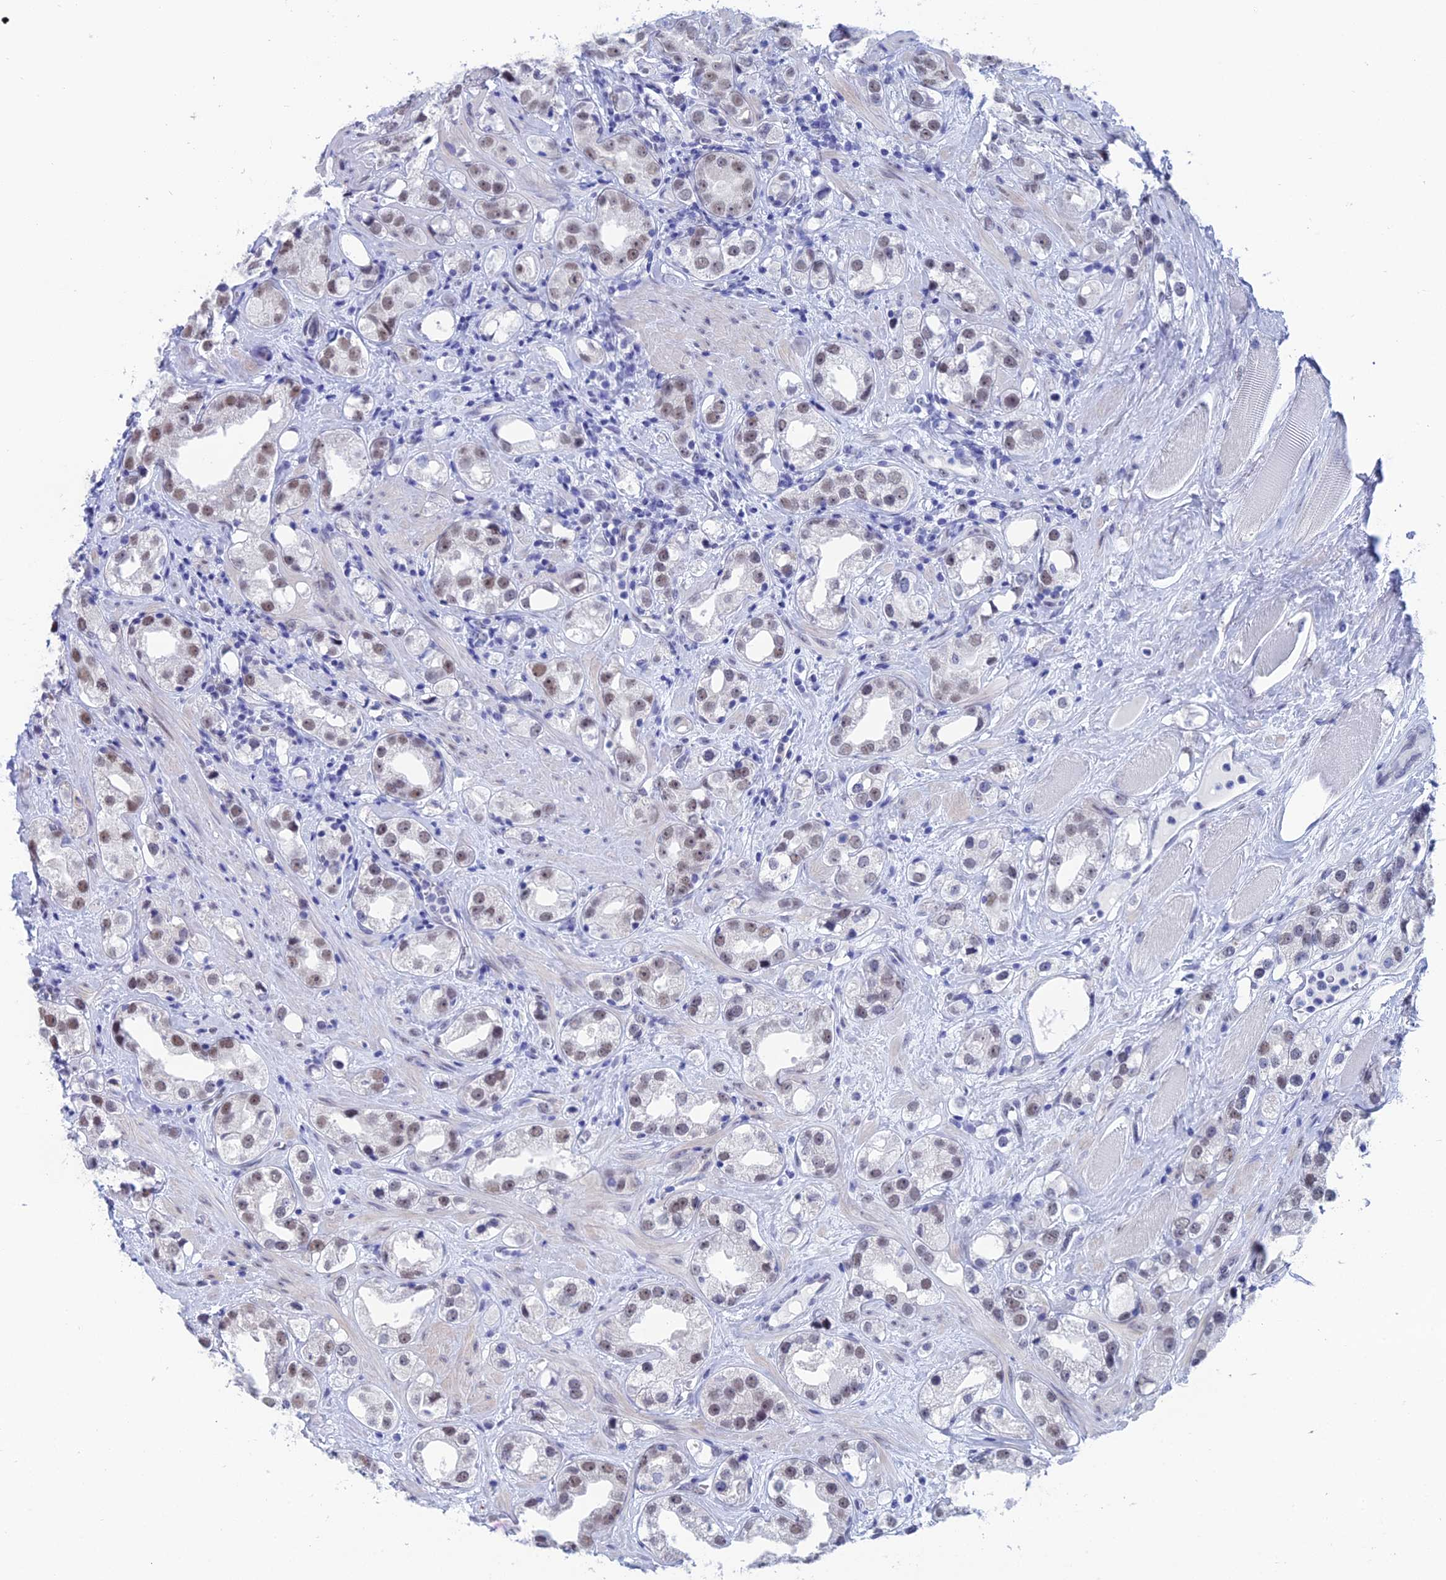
{"staining": {"intensity": "weak", "quantity": "25%-75%", "location": "nuclear"}, "tissue": "prostate cancer", "cell_type": "Tumor cells", "image_type": "cancer", "snomed": [{"axis": "morphology", "description": "Adenocarcinoma, NOS"}, {"axis": "topography", "description": "Prostate"}], "caption": "Prostate cancer (adenocarcinoma) stained with a protein marker exhibits weak staining in tumor cells.", "gene": "NABP2", "patient": {"sex": "male", "age": 79}}